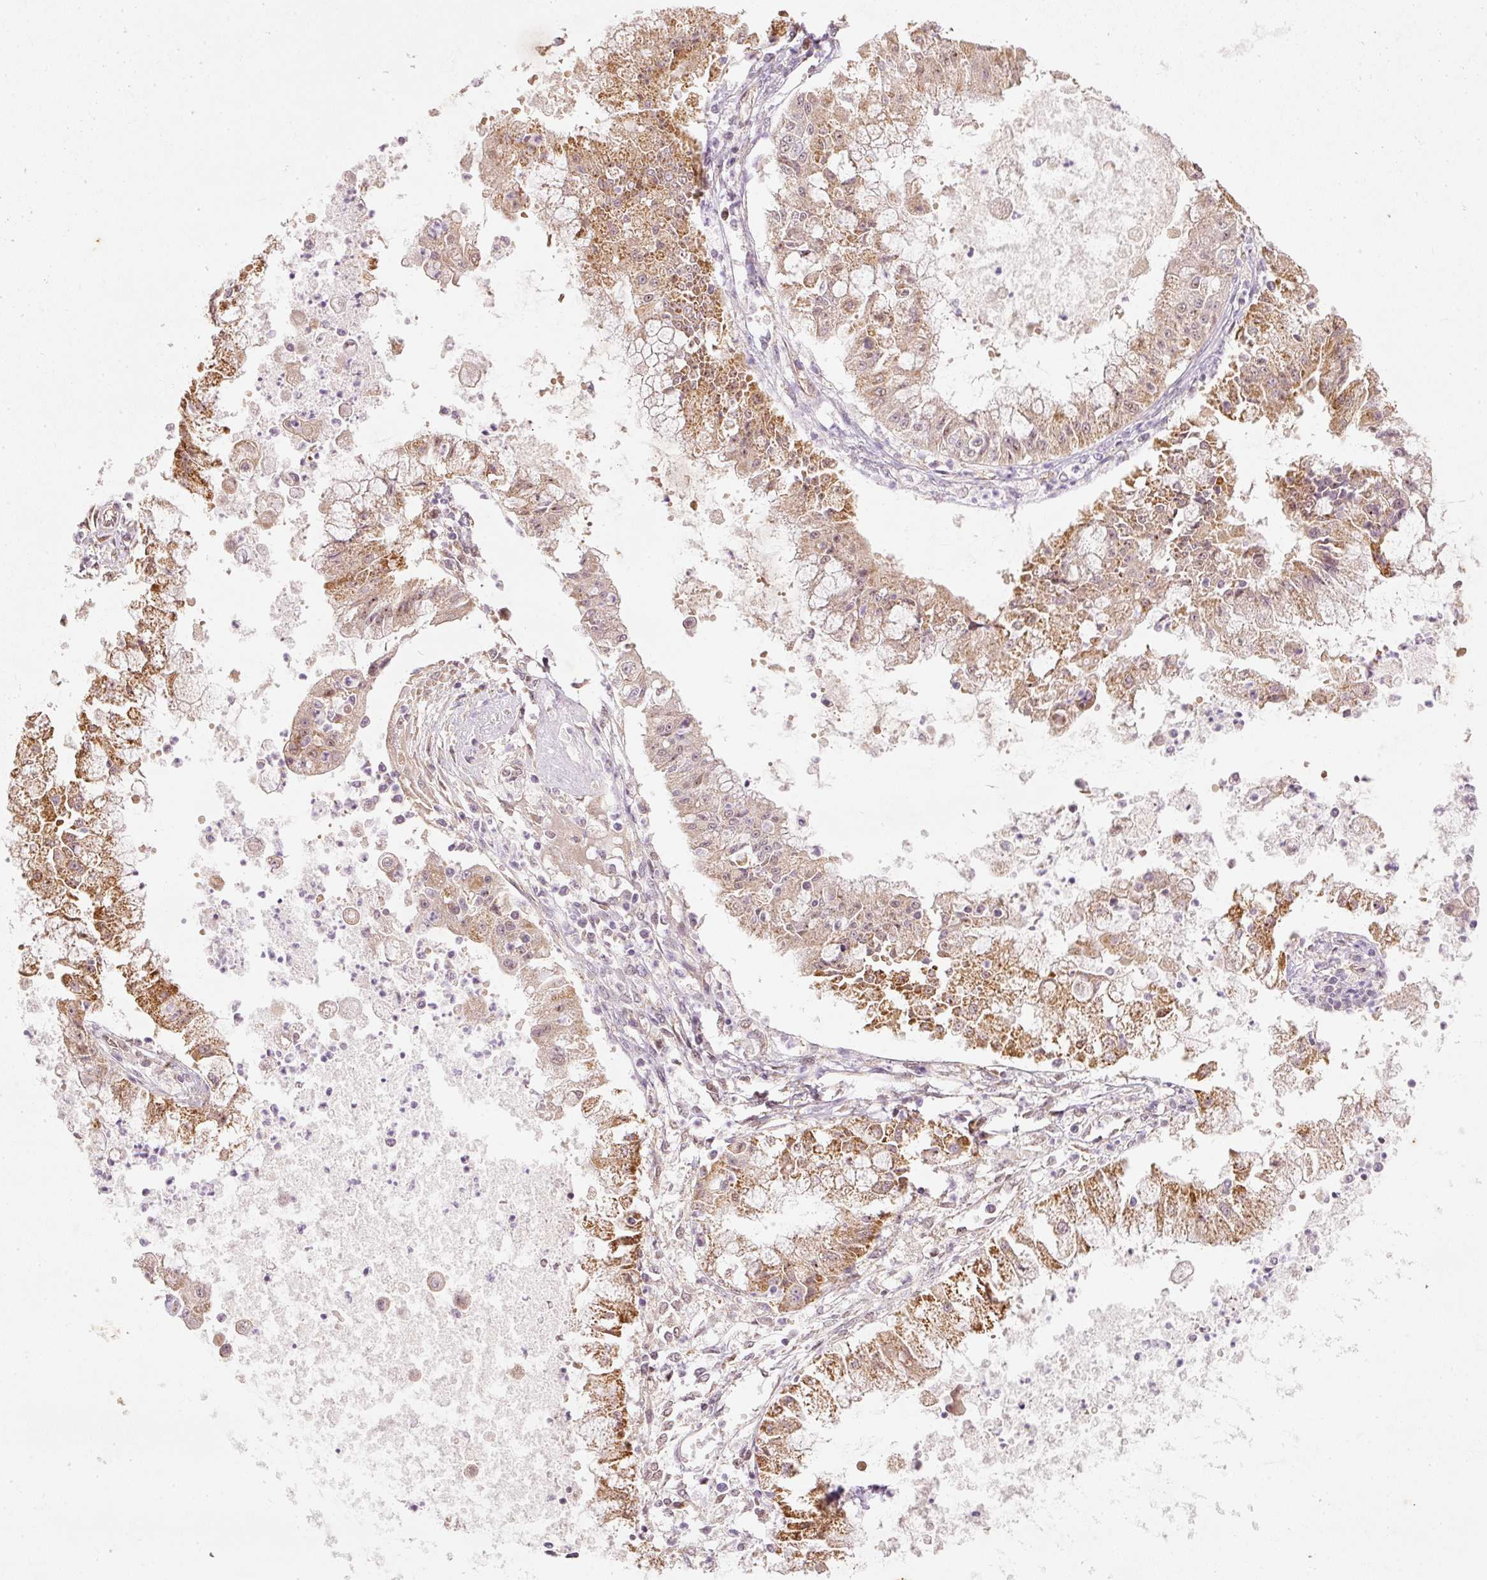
{"staining": {"intensity": "moderate", "quantity": ">75%", "location": "cytoplasmic/membranous"}, "tissue": "ovarian cancer", "cell_type": "Tumor cells", "image_type": "cancer", "snomed": [{"axis": "morphology", "description": "Cystadenocarcinoma, mucinous, NOS"}, {"axis": "topography", "description": "Ovary"}], "caption": "Ovarian mucinous cystadenocarcinoma was stained to show a protein in brown. There is medium levels of moderate cytoplasmic/membranous positivity in approximately >75% of tumor cells.", "gene": "RGL2", "patient": {"sex": "female", "age": 70}}